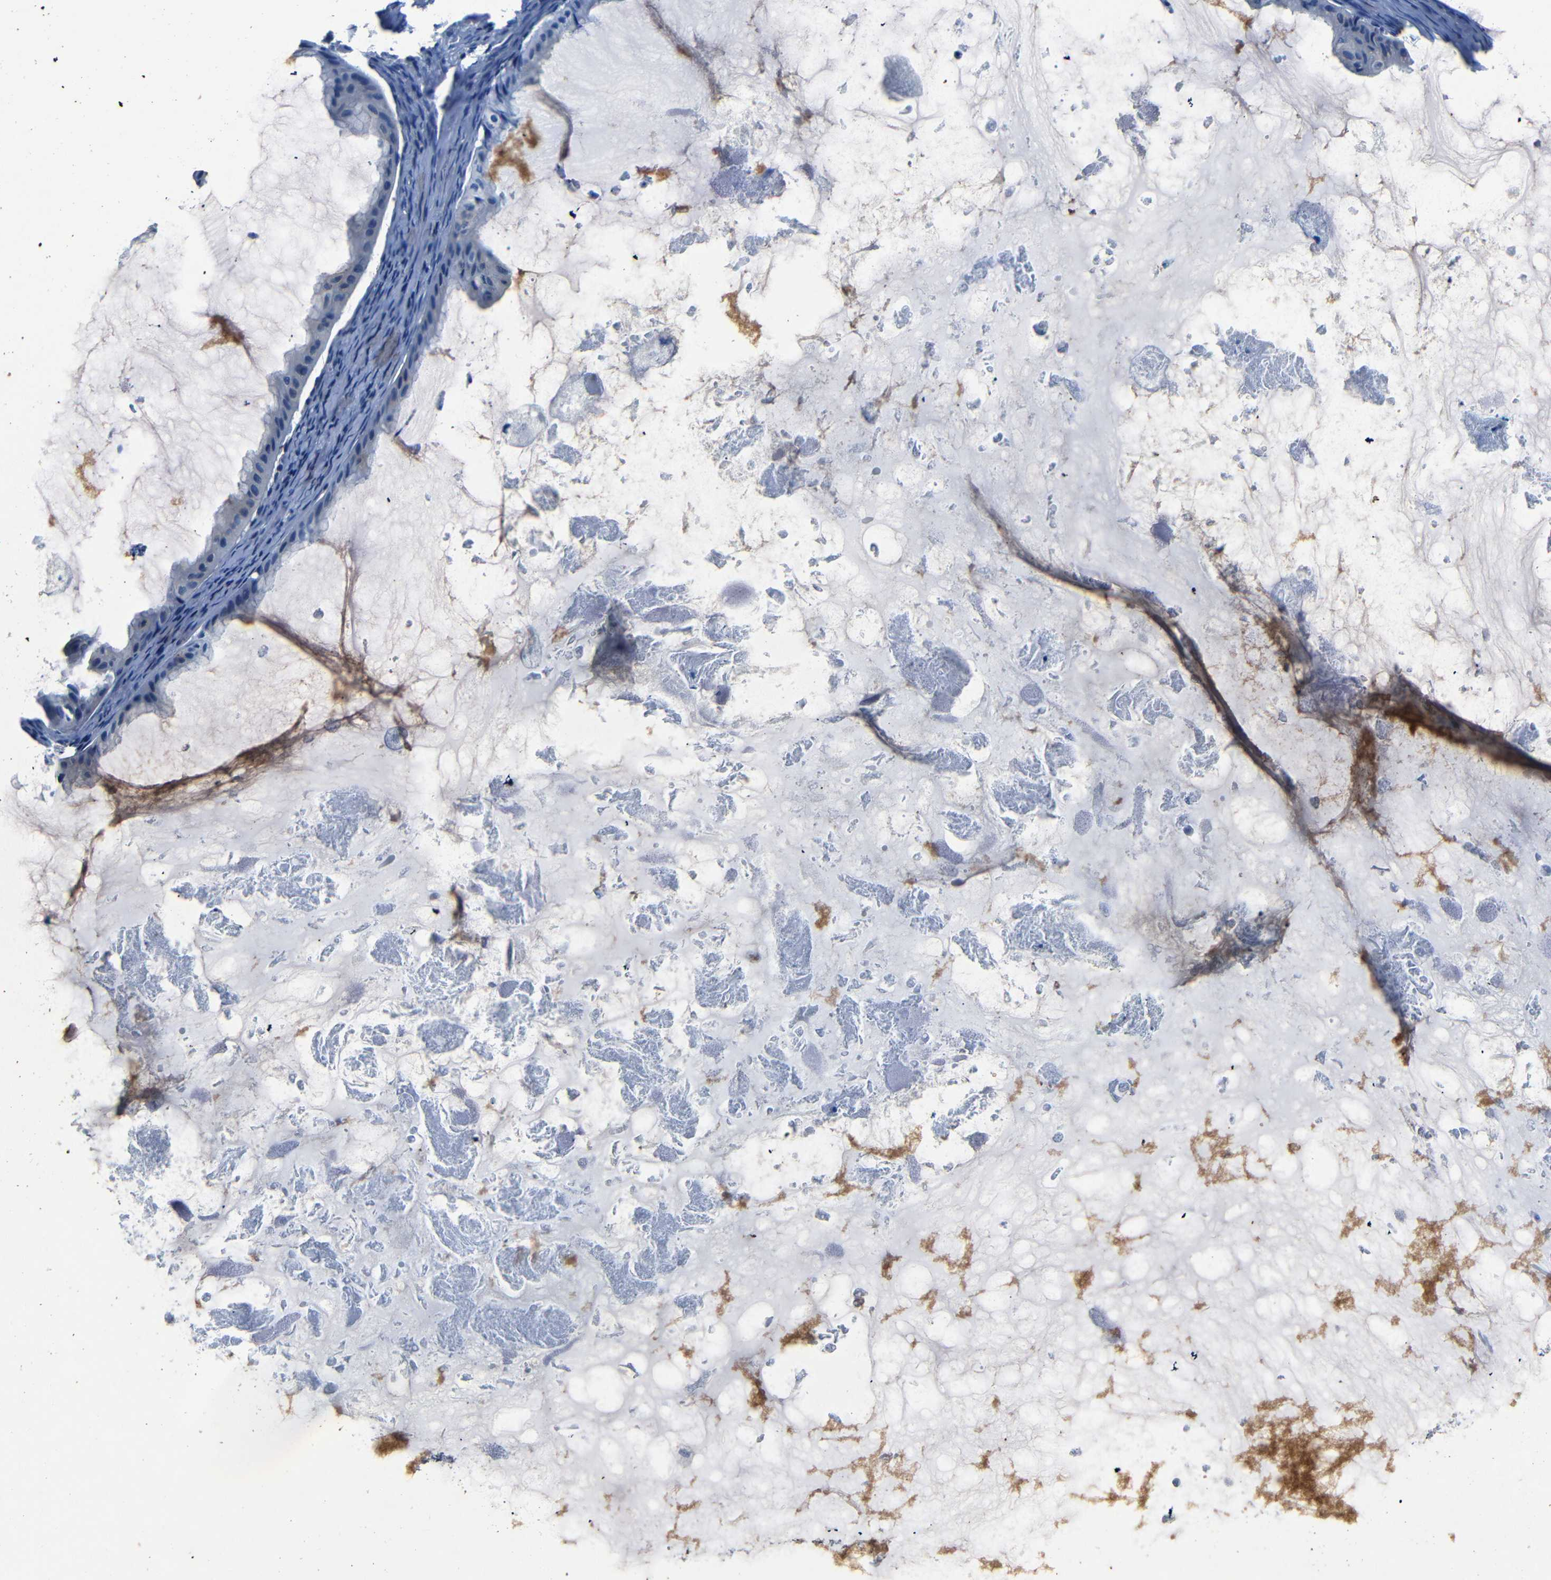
{"staining": {"intensity": "negative", "quantity": "none", "location": "none"}, "tissue": "ovarian cancer", "cell_type": "Tumor cells", "image_type": "cancer", "snomed": [{"axis": "morphology", "description": "Cystadenocarcinoma, mucinous, NOS"}, {"axis": "topography", "description": "Ovary"}], "caption": "The micrograph exhibits no staining of tumor cells in ovarian mucinous cystadenocarcinoma. (DAB immunohistochemistry, high magnification).", "gene": "NCMAP", "patient": {"sex": "female", "age": 61}}